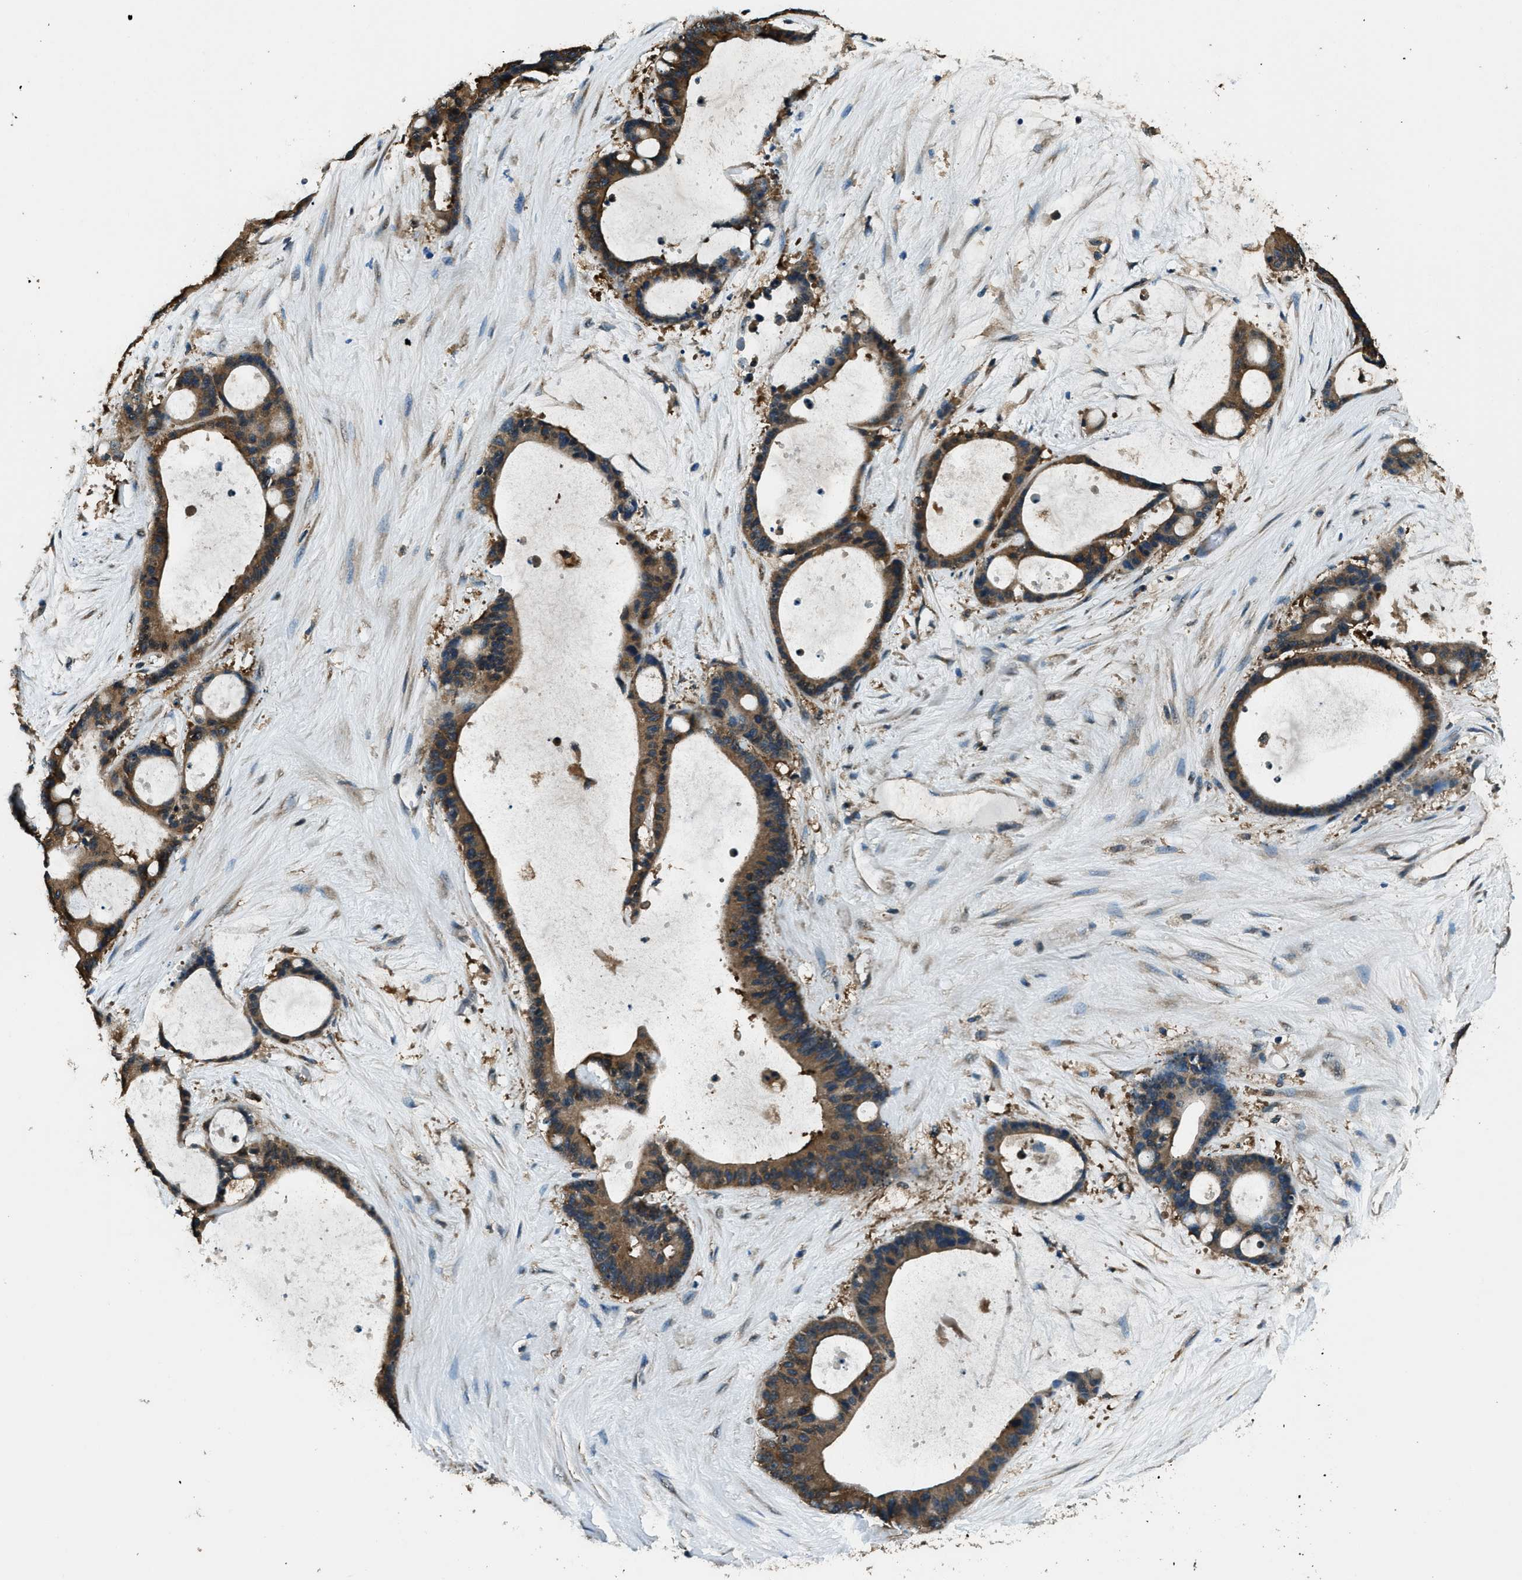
{"staining": {"intensity": "strong", "quantity": ">75%", "location": "cytoplasmic/membranous"}, "tissue": "liver cancer", "cell_type": "Tumor cells", "image_type": "cancer", "snomed": [{"axis": "morphology", "description": "Cholangiocarcinoma"}, {"axis": "topography", "description": "Liver"}], "caption": "The histopathology image demonstrates a brown stain indicating the presence of a protein in the cytoplasmic/membranous of tumor cells in liver cancer.", "gene": "ARFGAP2", "patient": {"sex": "female", "age": 73}}